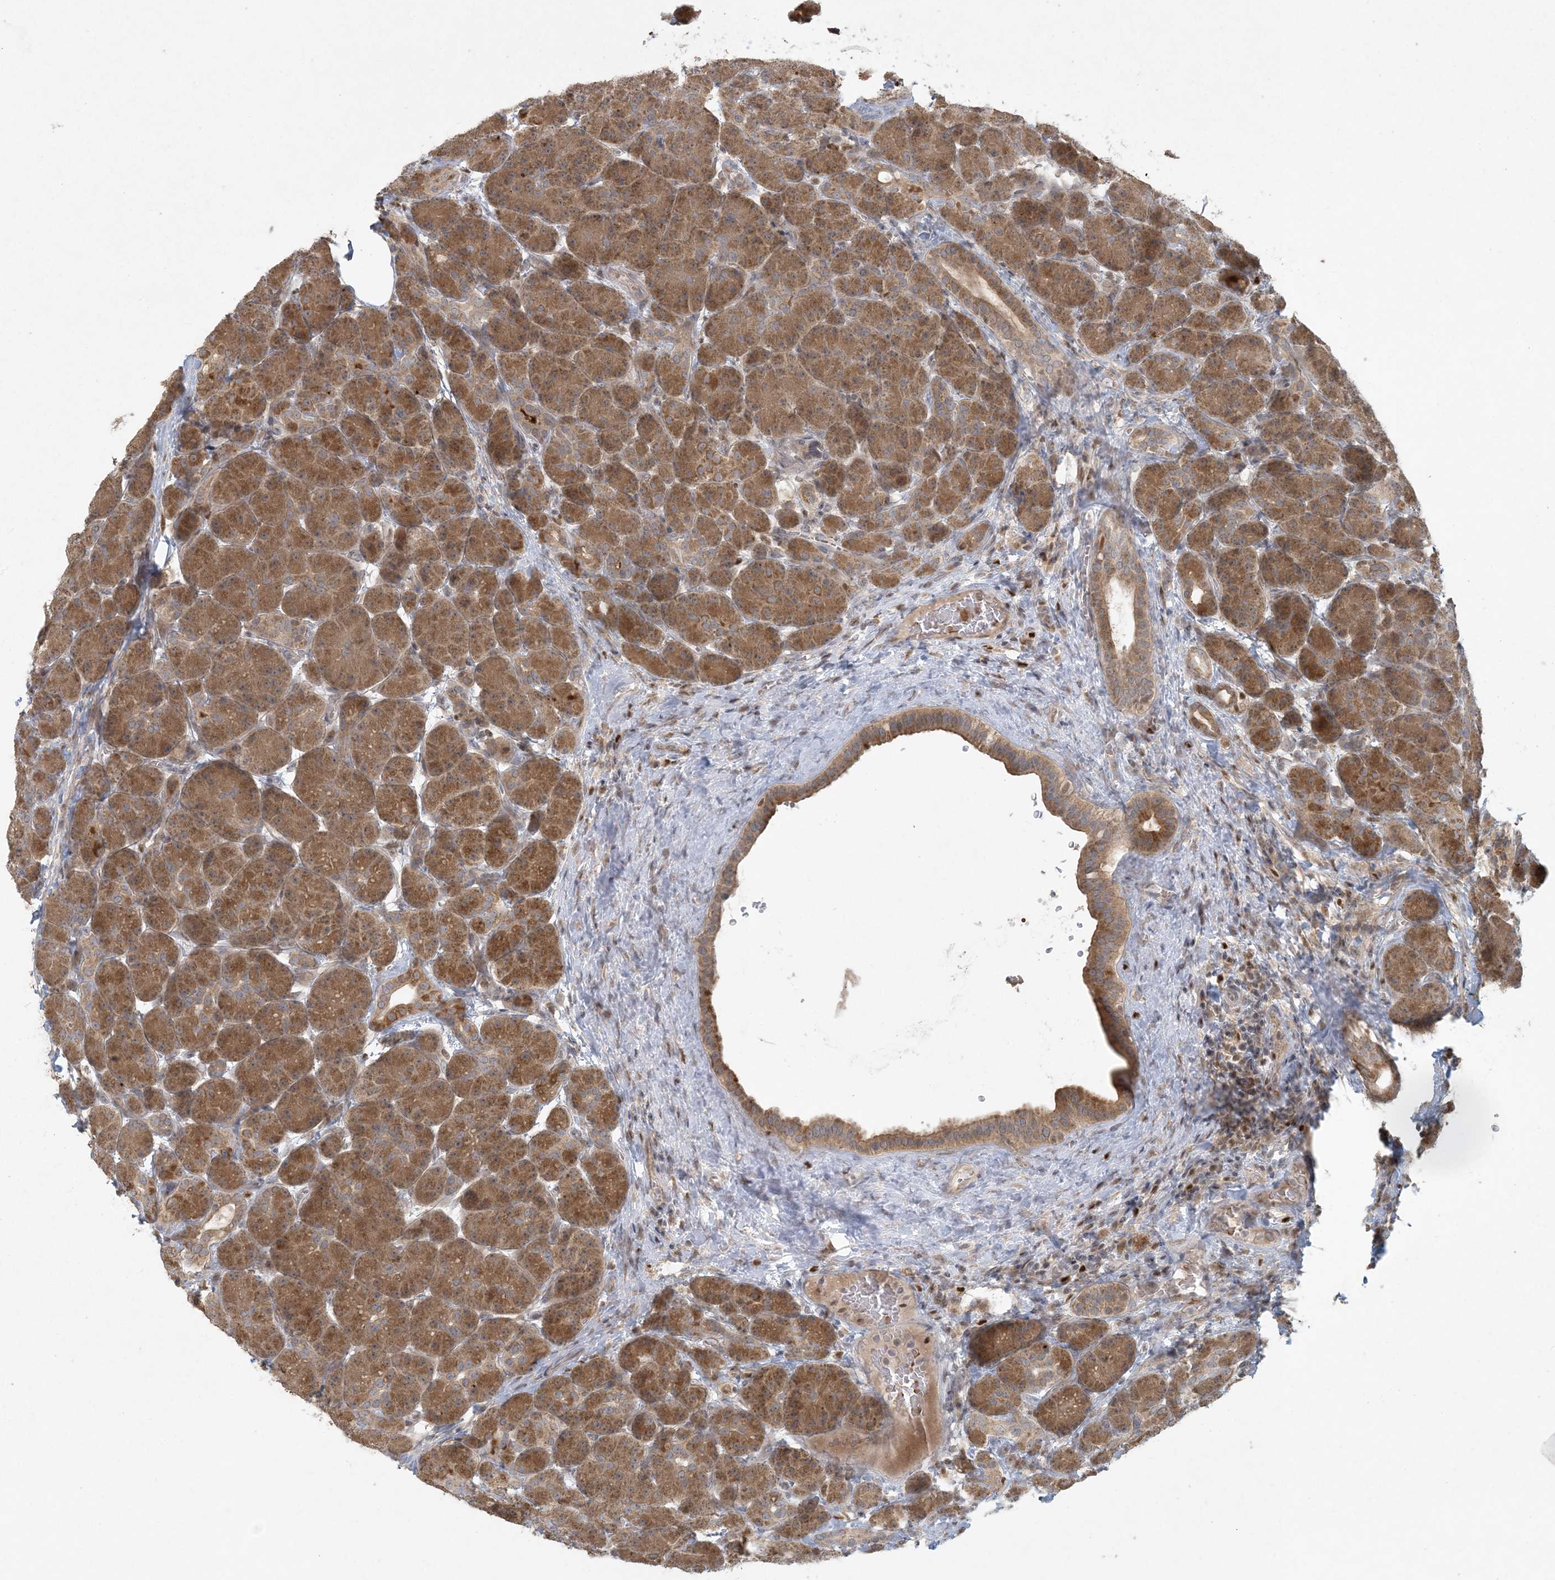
{"staining": {"intensity": "moderate", "quantity": ">75%", "location": "cytoplasmic/membranous"}, "tissue": "pancreas", "cell_type": "Exocrine glandular cells", "image_type": "normal", "snomed": [{"axis": "morphology", "description": "Normal tissue, NOS"}, {"axis": "topography", "description": "Pancreas"}], "caption": "Exocrine glandular cells exhibit medium levels of moderate cytoplasmic/membranous staining in about >75% of cells in benign human pancreas. (DAB (3,3'-diaminobenzidine) IHC with brightfield microscopy, high magnification).", "gene": "CTDNEP1", "patient": {"sex": "male", "age": 63}}